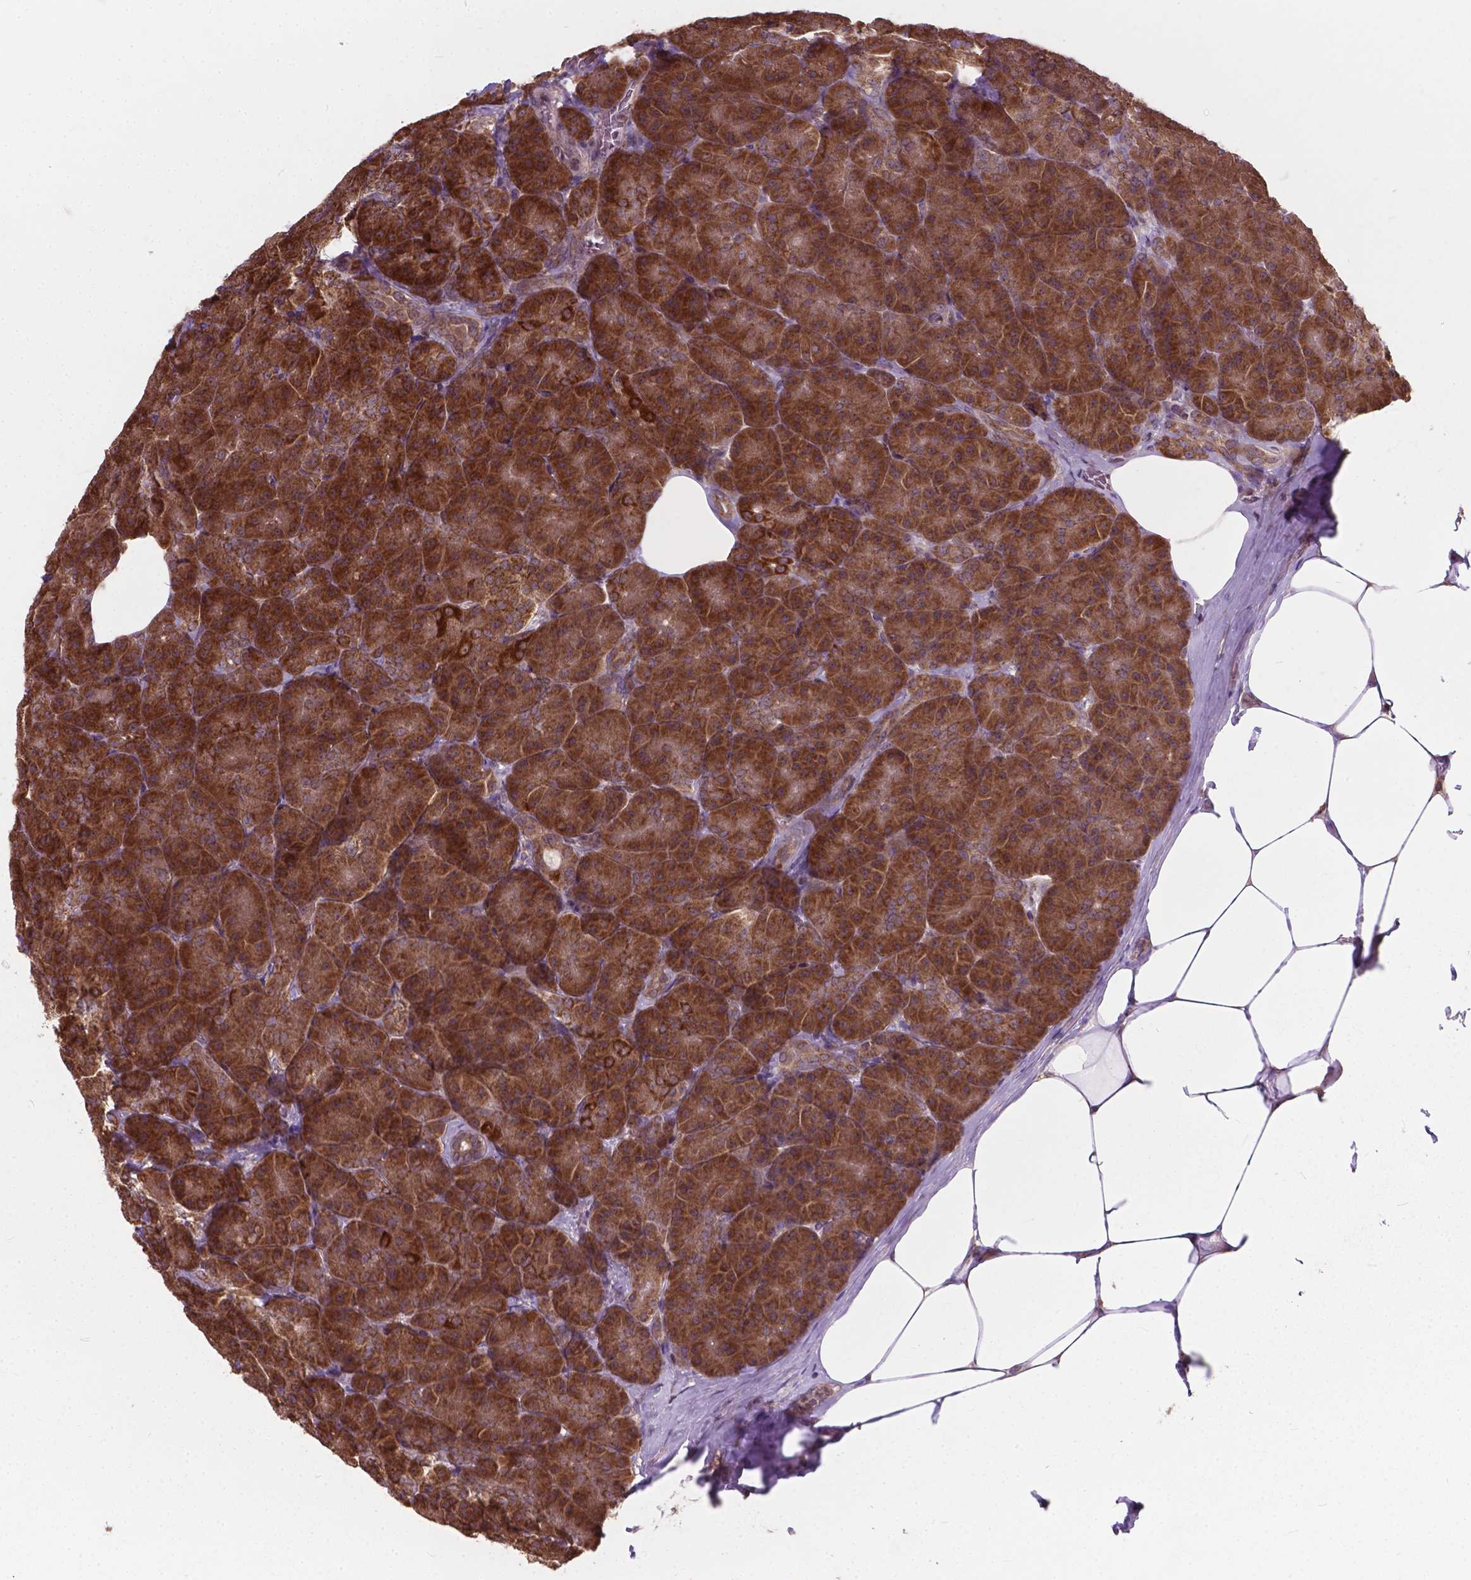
{"staining": {"intensity": "strong", "quantity": ">75%", "location": "cytoplasmic/membranous"}, "tissue": "pancreas", "cell_type": "Exocrine glandular cells", "image_type": "normal", "snomed": [{"axis": "morphology", "description": "Normal tissue, NOS"}, {"axis": "topography", "description": "Pancreas"}], "caption": "DAB immunohistochemical staining of benign human pancreas demonstrates strong cytoplasmic/membranous protein positivity in approximately >75% of exocrine glandular cells. Using DAB (3,3'-diaminobenzidine) (brown) and hematoxylin (blue) stains, captured at high magnification using brightfield microscopy.", "gene": "MRPL33", "patient": {"sex": "male", "age": 57}}